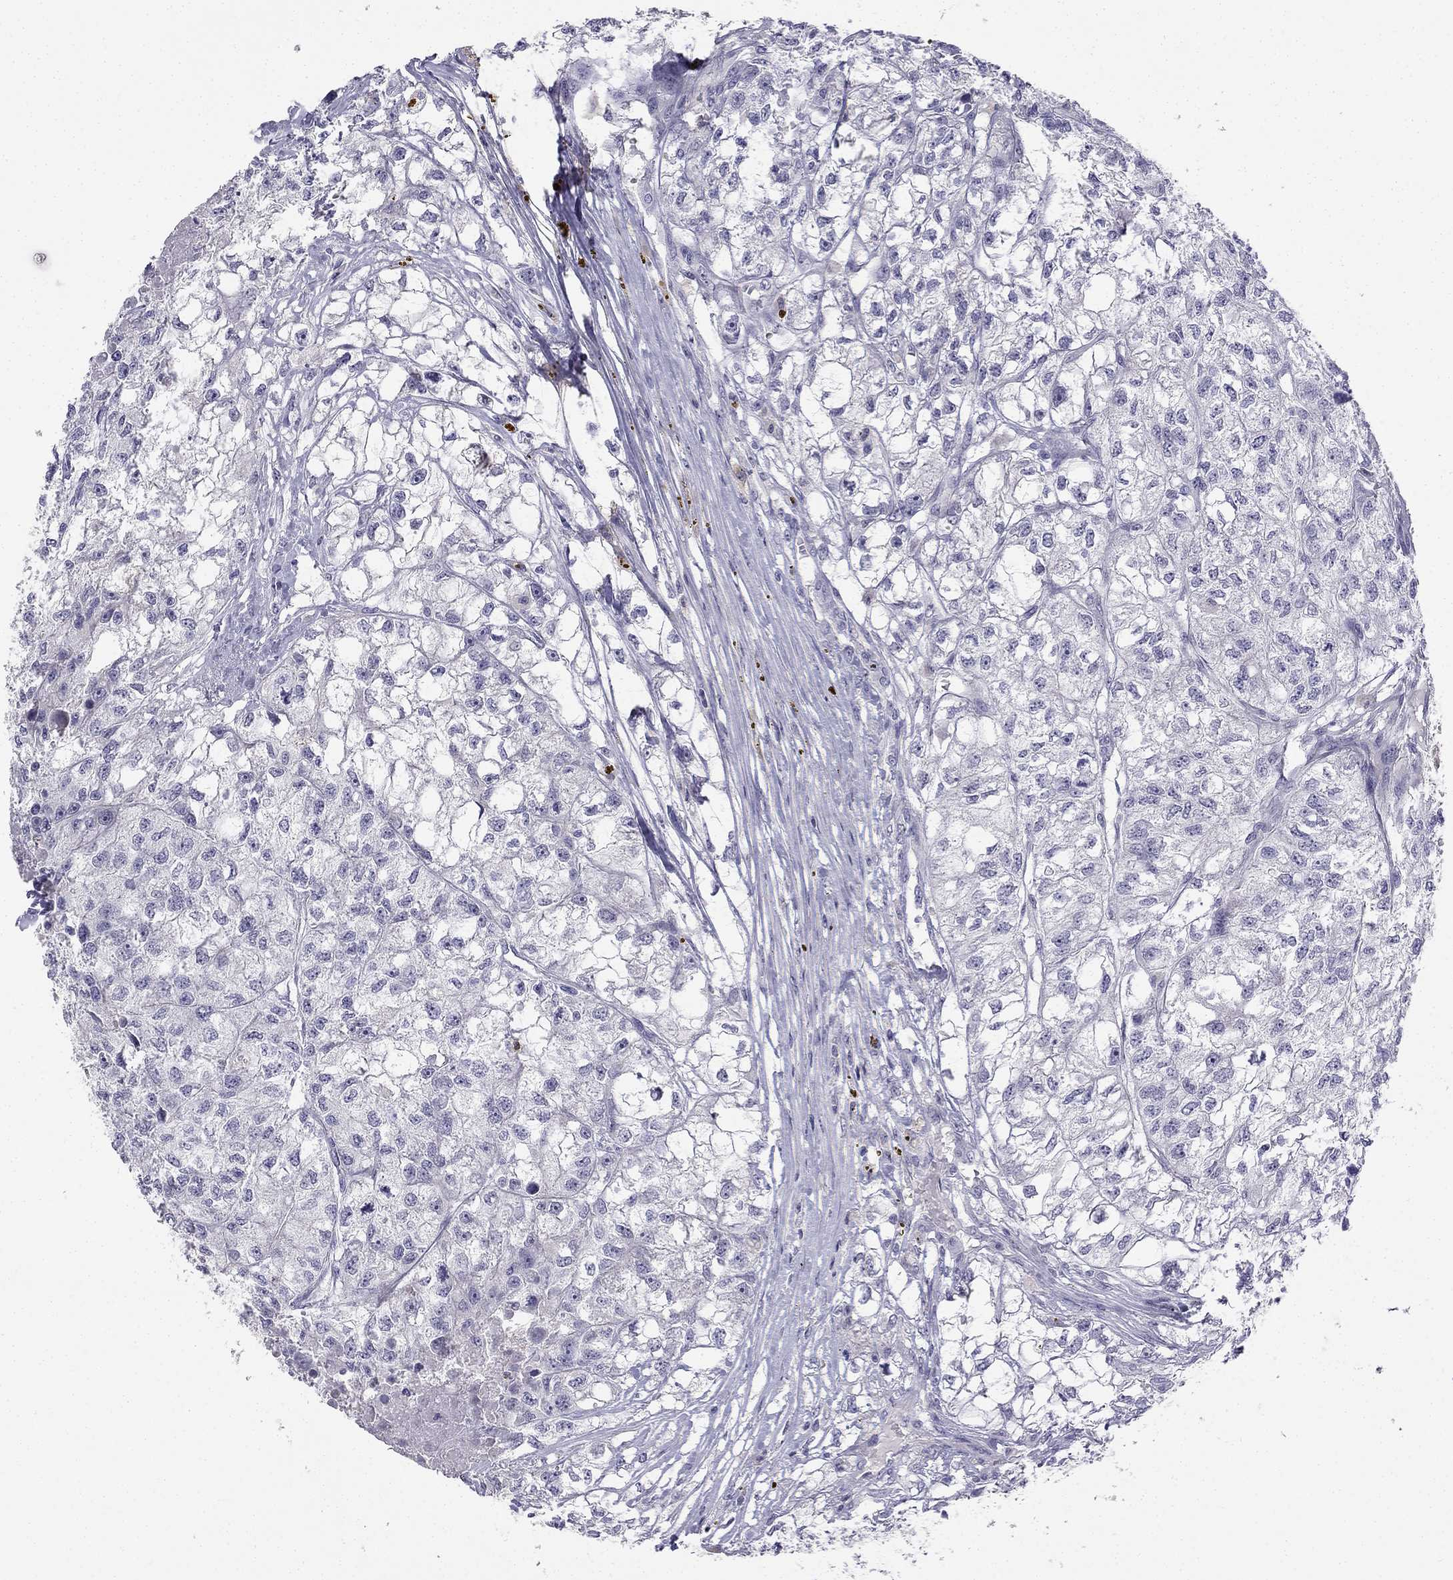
{"staining": {"intensity": "negative", "quantity": "none", "location": "none"}, "tissue": "renal cancer", "cell_type": "Tumor cells", "image_type": "cancer", "snomed": [{"axis": "morphology", "description": "Adenocarcinoma, NOS"}, {"axis": "topography", "description": "Kidney"}], "caption": "An IHC image of adenocarcinoma (renal) is shown. There is no staining in tumor cells of adenocarcinoma (renal).", "gene": "C16orf89", "patient": {"sex": "male", "age": 56}}